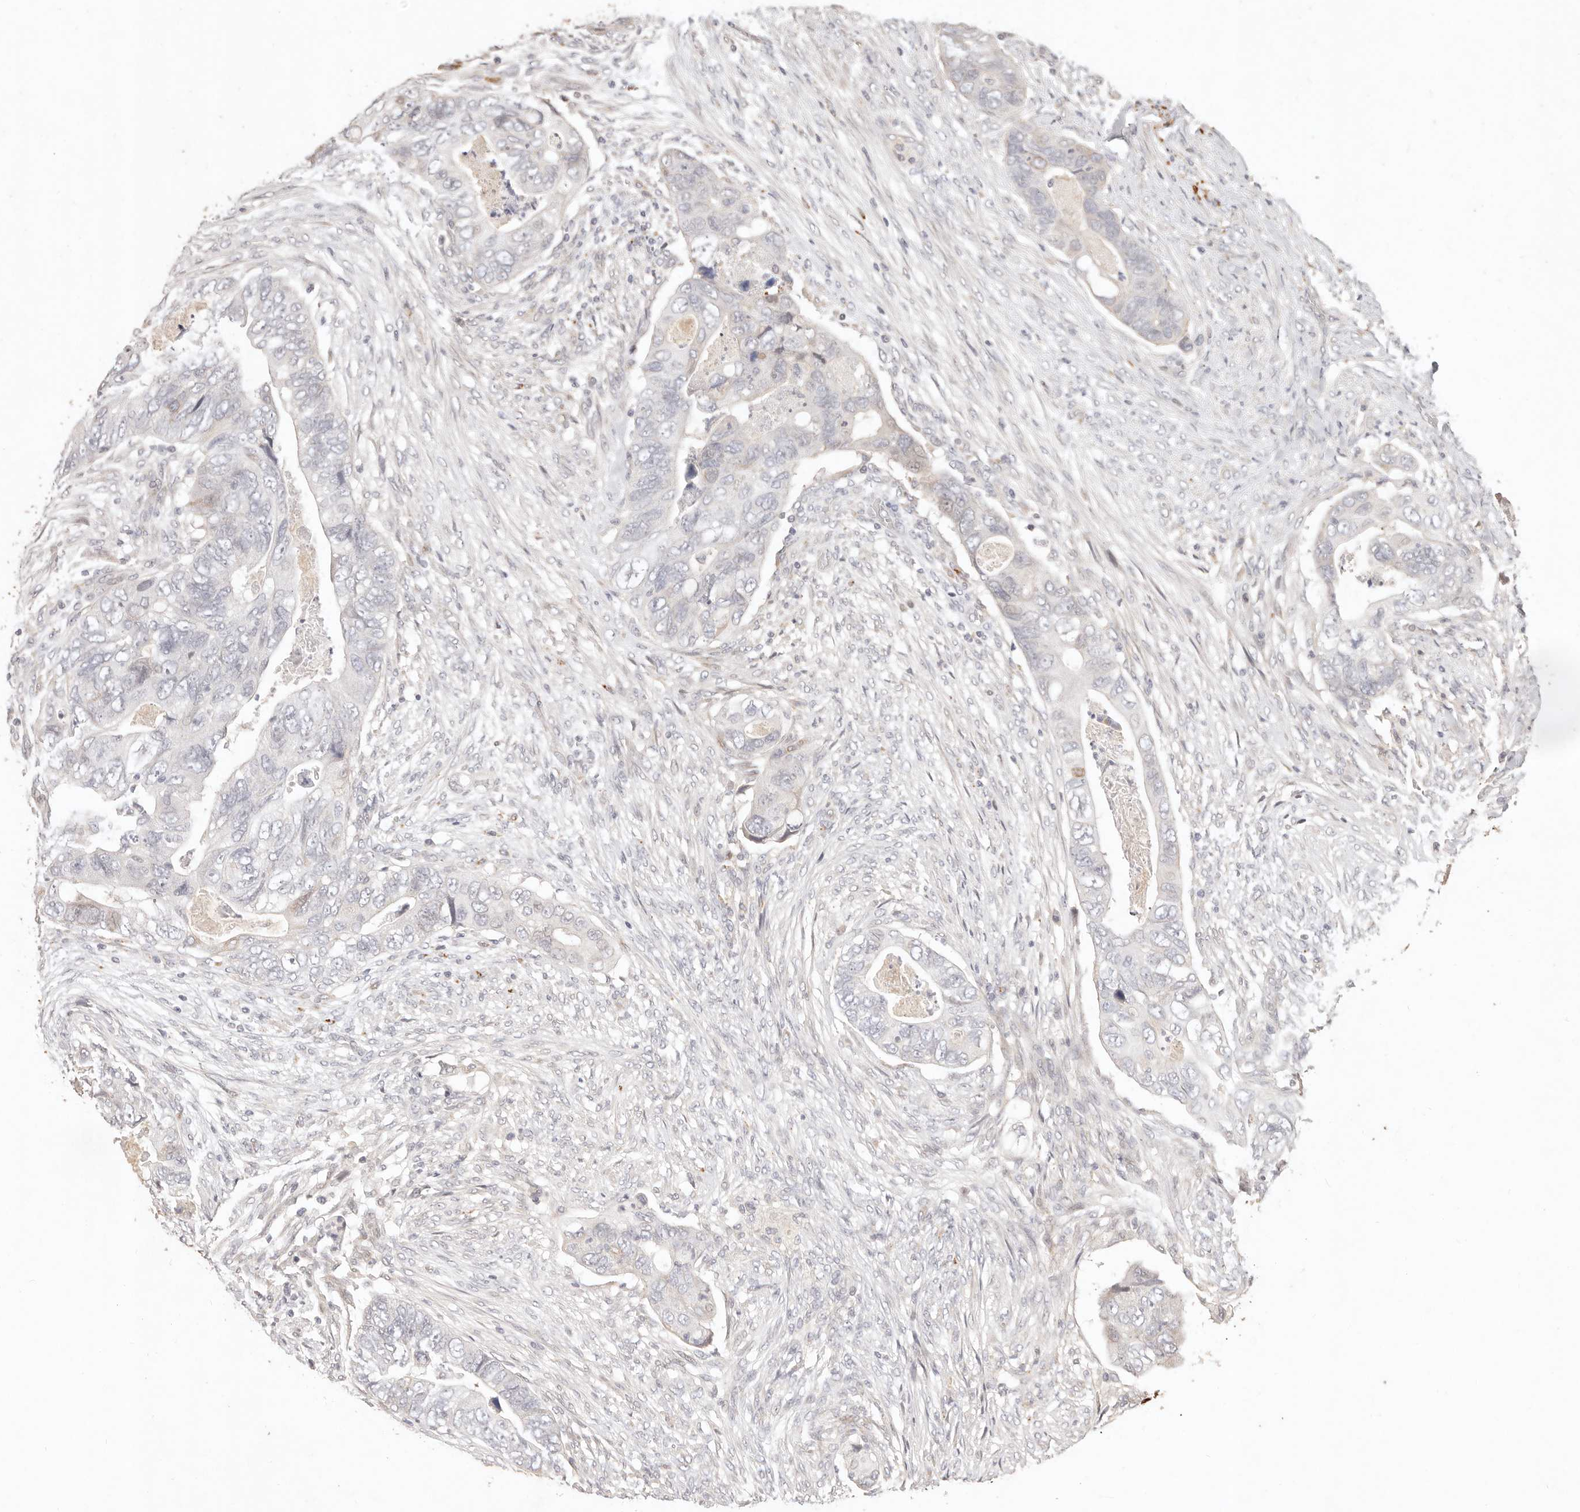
{"staining": {"intensity": "negative", "quantity": "none", "location": "none"}, "tissue": "colorectal cancer", "cell_type": "Tumor cells", "image_type": "cancer", "snomed": [{"axis": "morphology", "description": "Adenocarcinoma, NOS"}, {"axis": "topography", "description": "Rectum"}], "caption": "Tumor cells show no significant expression in adenocarcinoma (colorectal).", "gene": "KIF9", "patient": {"sex": "male", "age": 63}}